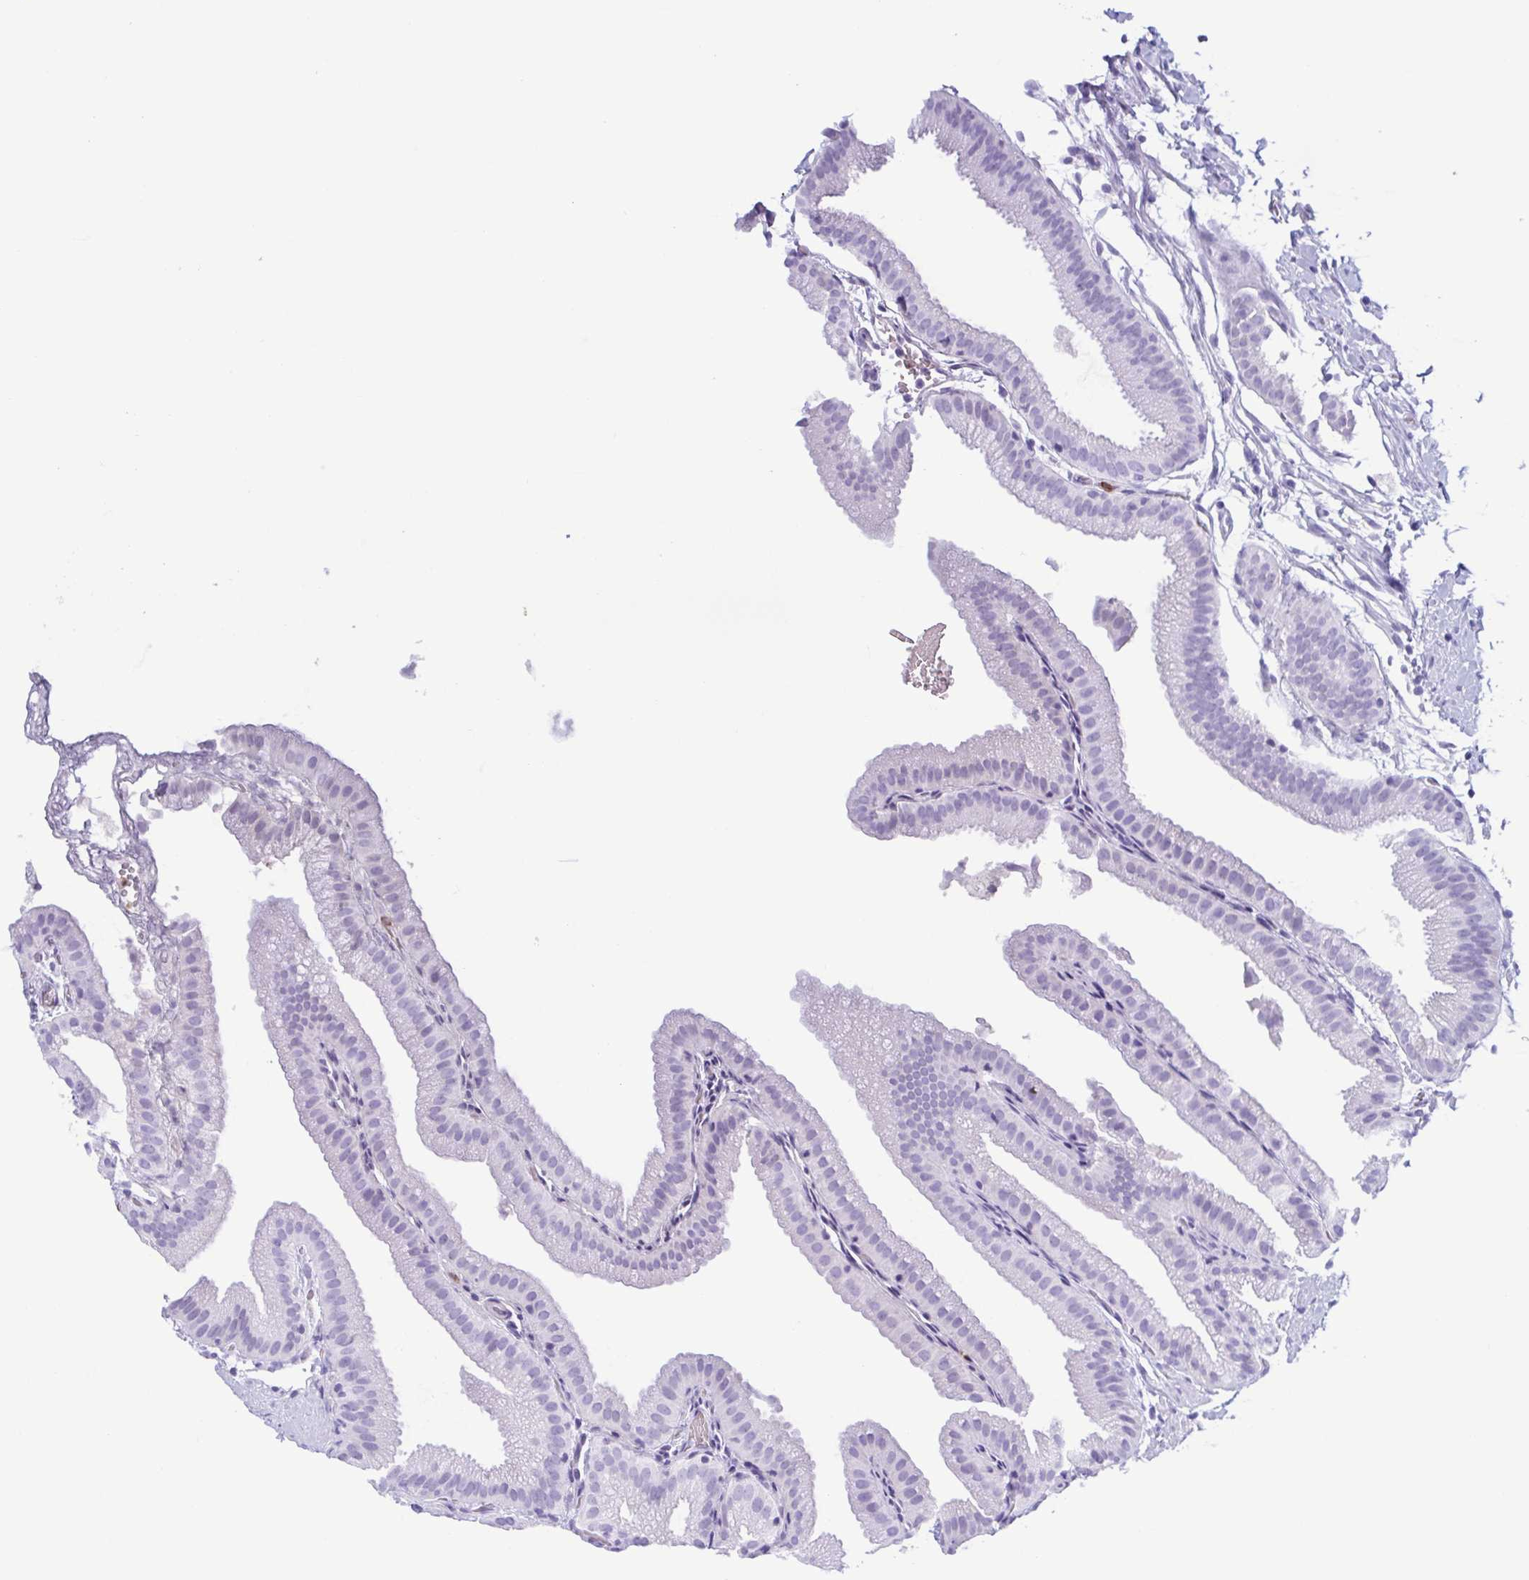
{"staining": {"intensity": "negative", "quantity": "none", "location": "none"}, "tissue": "gallbladder", "cell_type": "Glandular cells", "image_type": "normal", "snomed": [{"axis": "morphology", "description": "Normal tissue, NOS"}, {"axis": "topography", "description": "Gallbladder"}], "caption": "This image is of normal gallbladder stained with immunohistochemistry to label a protein in brown with the nuclei are counter-stained blue. There is no expression in glandular cells. The staining is performed using DAB (3,3'-diaminobenzidine) brown chromogen with nuclei counter-stained in using hematoxylin.", "gene": "LTF", "patient": {"sex": "female", "age": 63}}